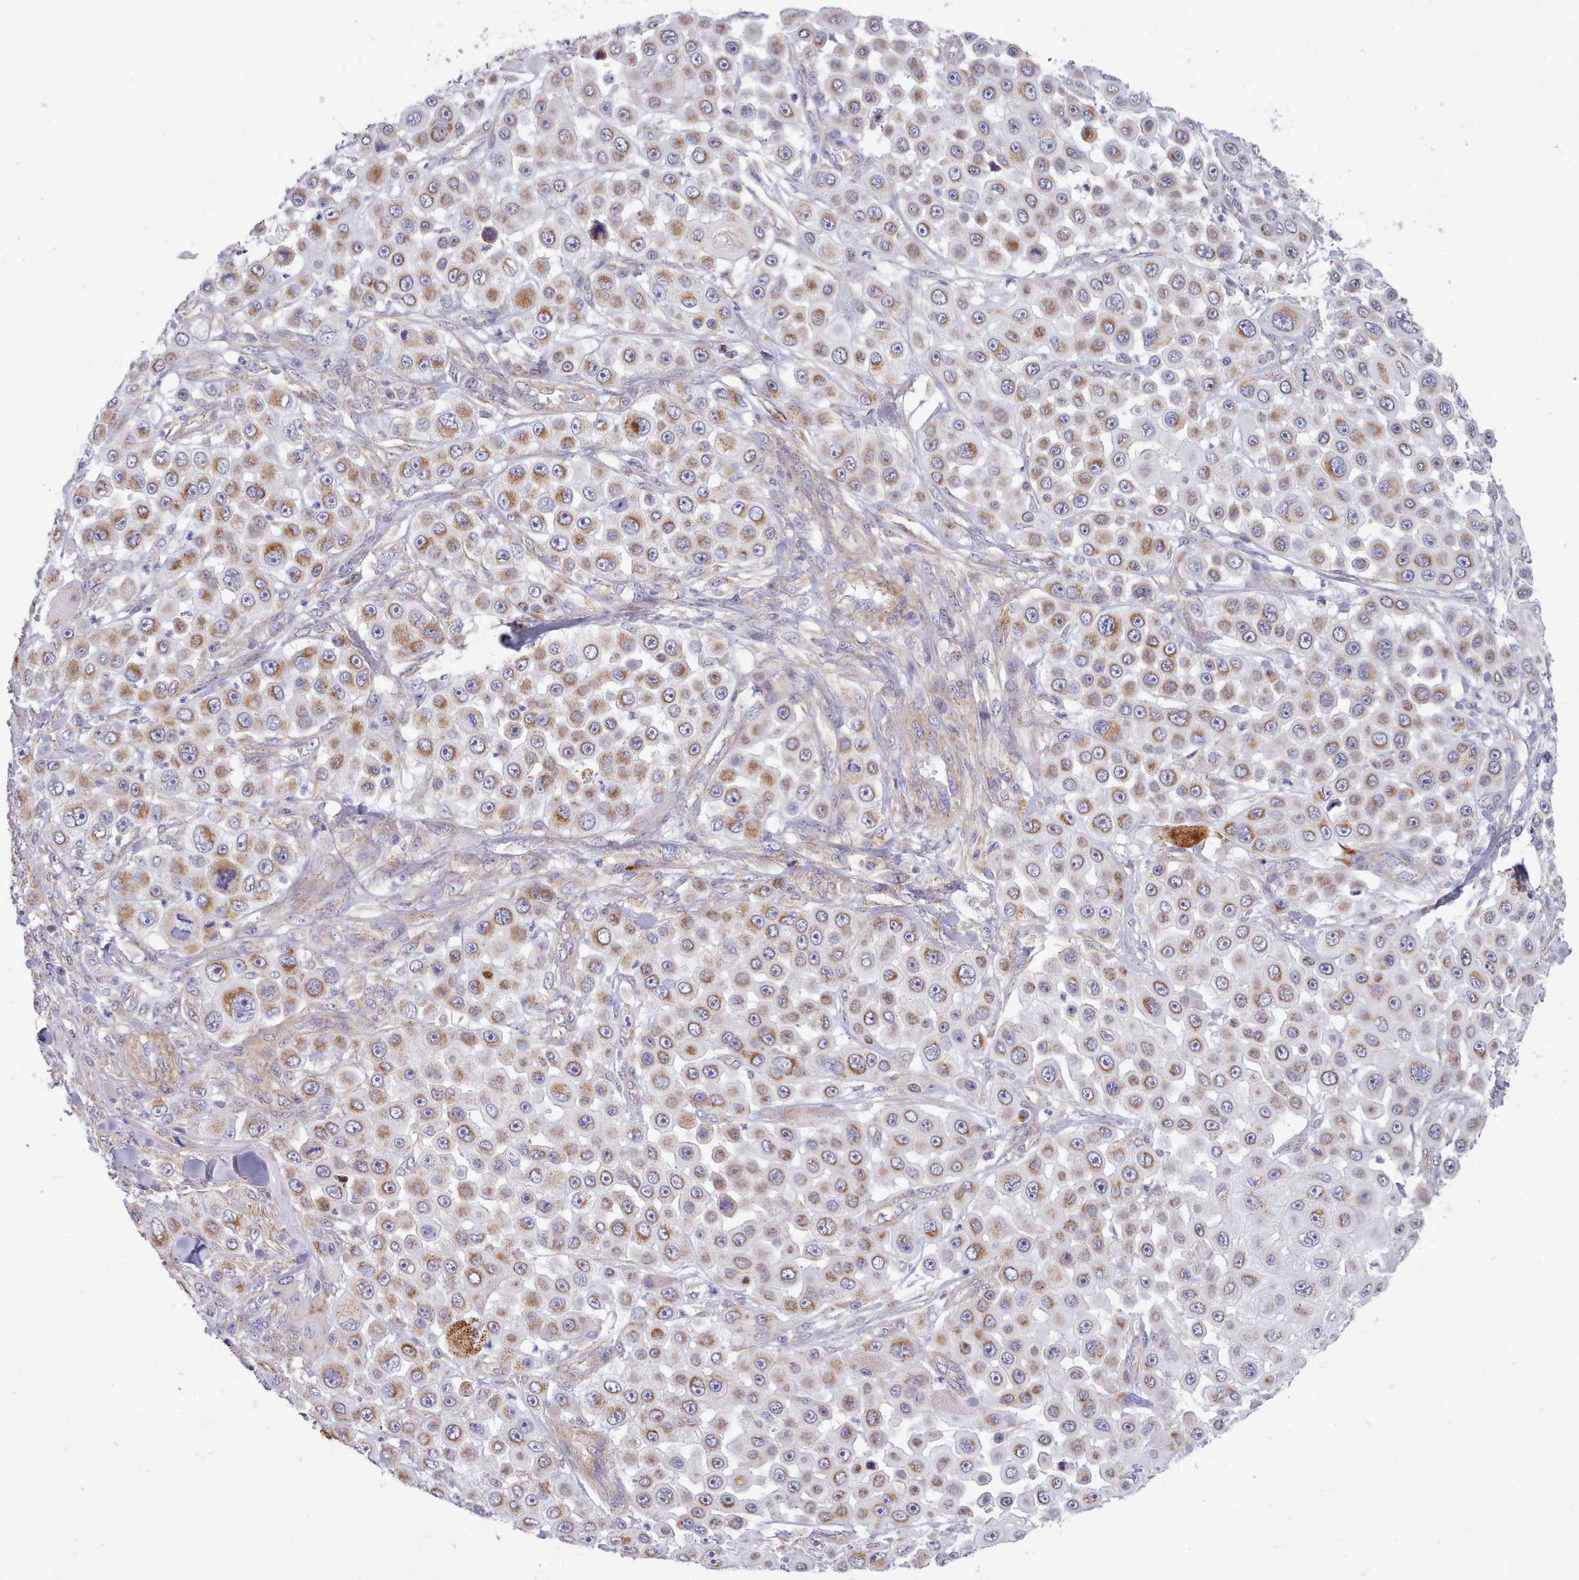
{"staining": {"intensity": "moderate", "quantity": ">75%", "location": "cytoplasmic/membranous"}, "tissue": "skin cancer", "cell_type": "Tumor cells", "image_type": "cancer", "snomed": [{"axis": "morphology", "description": "Squamous cell carcinoma, NOS"}, {"axis": "topography", "description": "Skin"}], "caption": "The histopathology image shows immunohistochemical staining of skin squamous cell carcinoma. There is moderate cytoplasmic/membranous positivity is appreciated in about >75% of tumor cells. The staining was performed using DAB (3,3'-diaminobenzidine) to visualize the protein expression in brown, while the nuclei were stained in blue with hematoxylin (Magnification: 20x).", "gene": "MRPL21", "patient": {"sex": "male", "age": 67}}